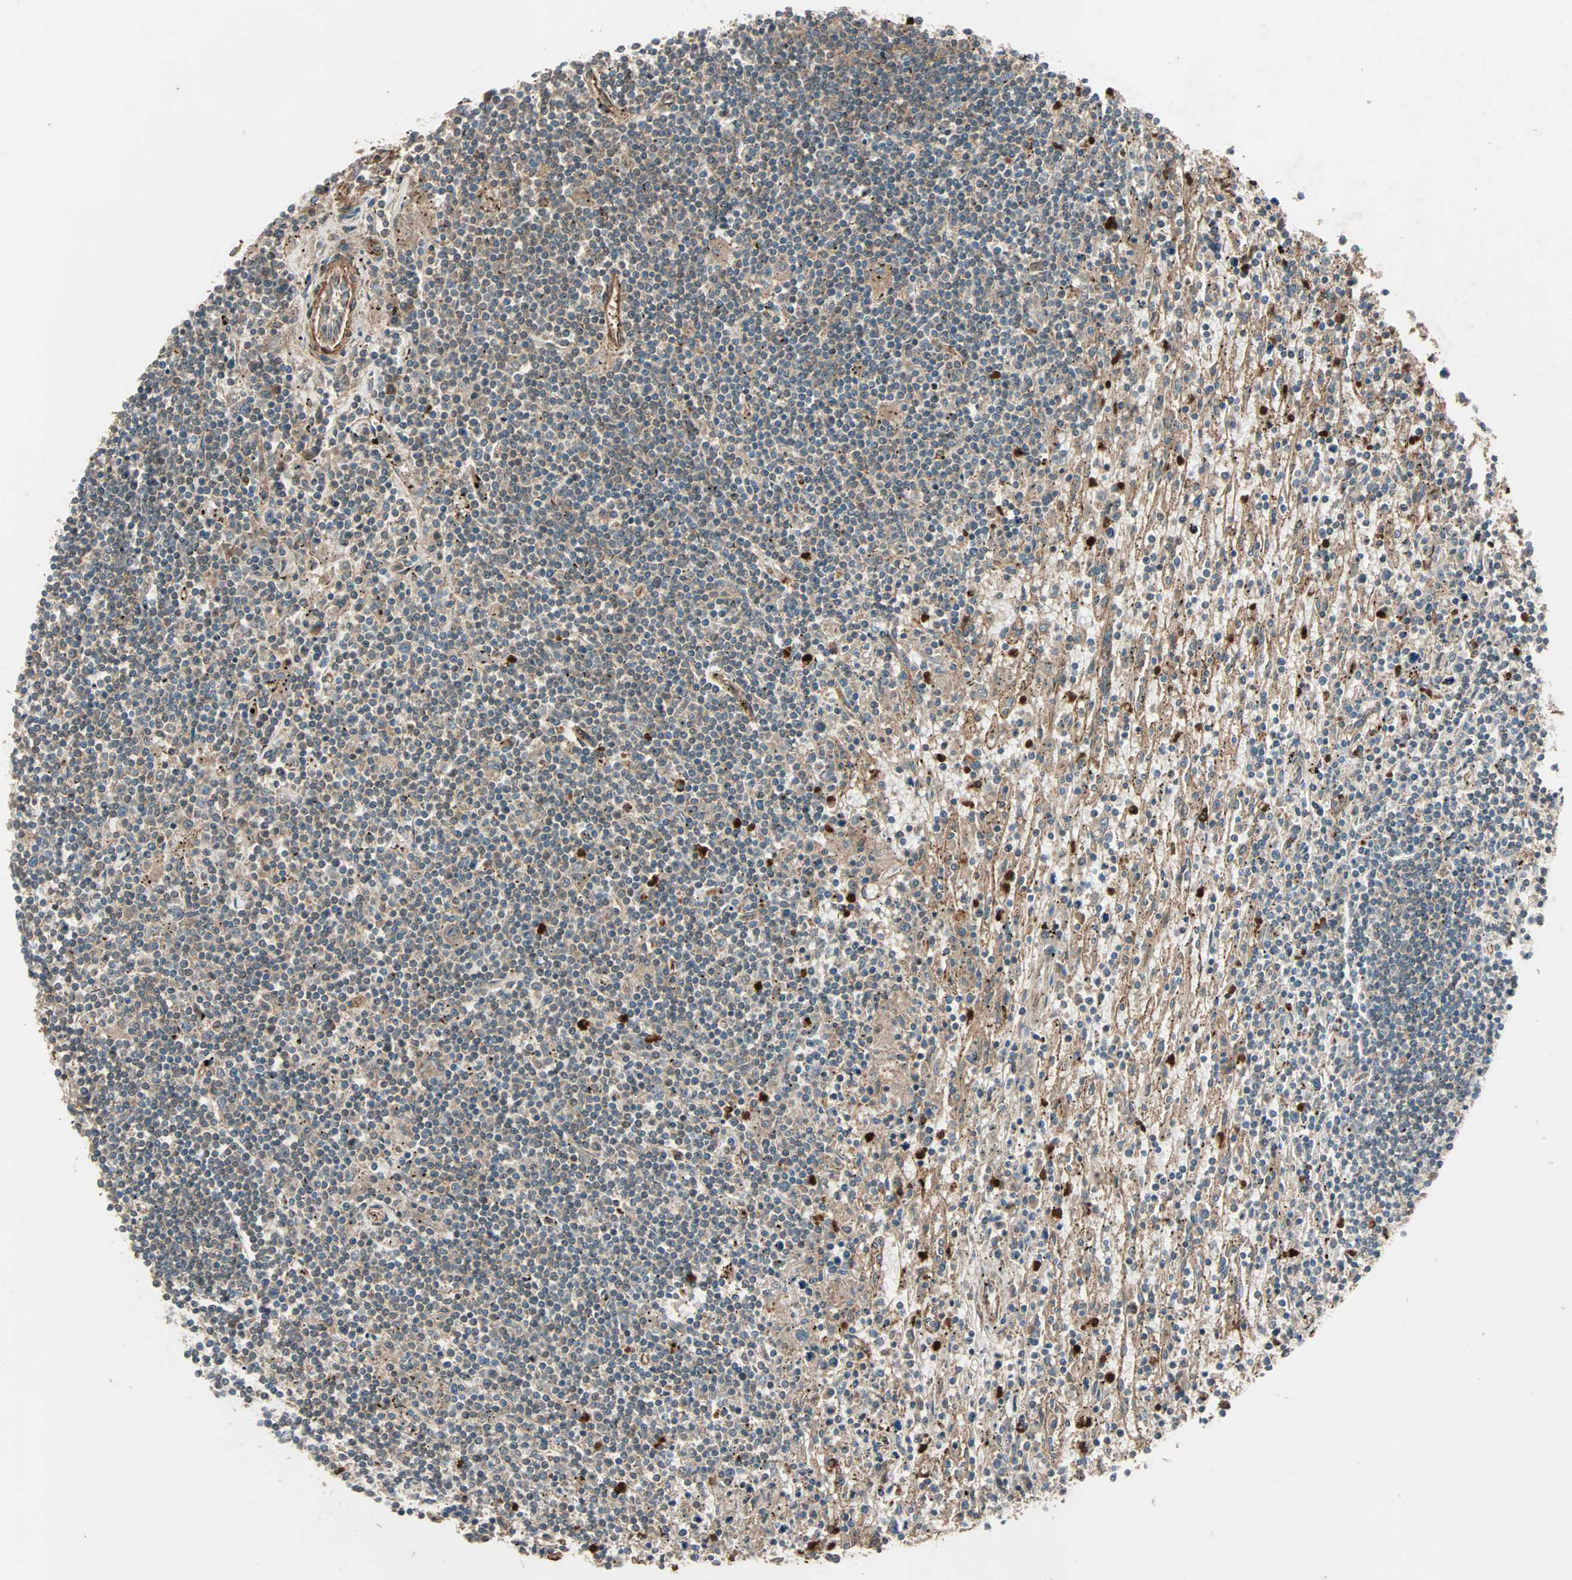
{"staining": {"intensity": "weak", "quantity": ">75%", "location": "cytoplasmic/membranous"}, "tissue": "lymphoma", "cell_type": "Tumor cells", "image_type": "cancer", "snomed": [{"axis": "morphology", "description": "Malignant lymphoma, non-Hodgkin's type, Low grade"}, {"axis": "topography", "description": "Spleen"}], "caption": "A brown stain labels weak cytoplasmic/membranous expression of a protein in human low-grade malignant lymphoma, non-Hodgkin's type tumor cells.", "gene": "GCK", "patient": {"sex": "male", "age": 76}}